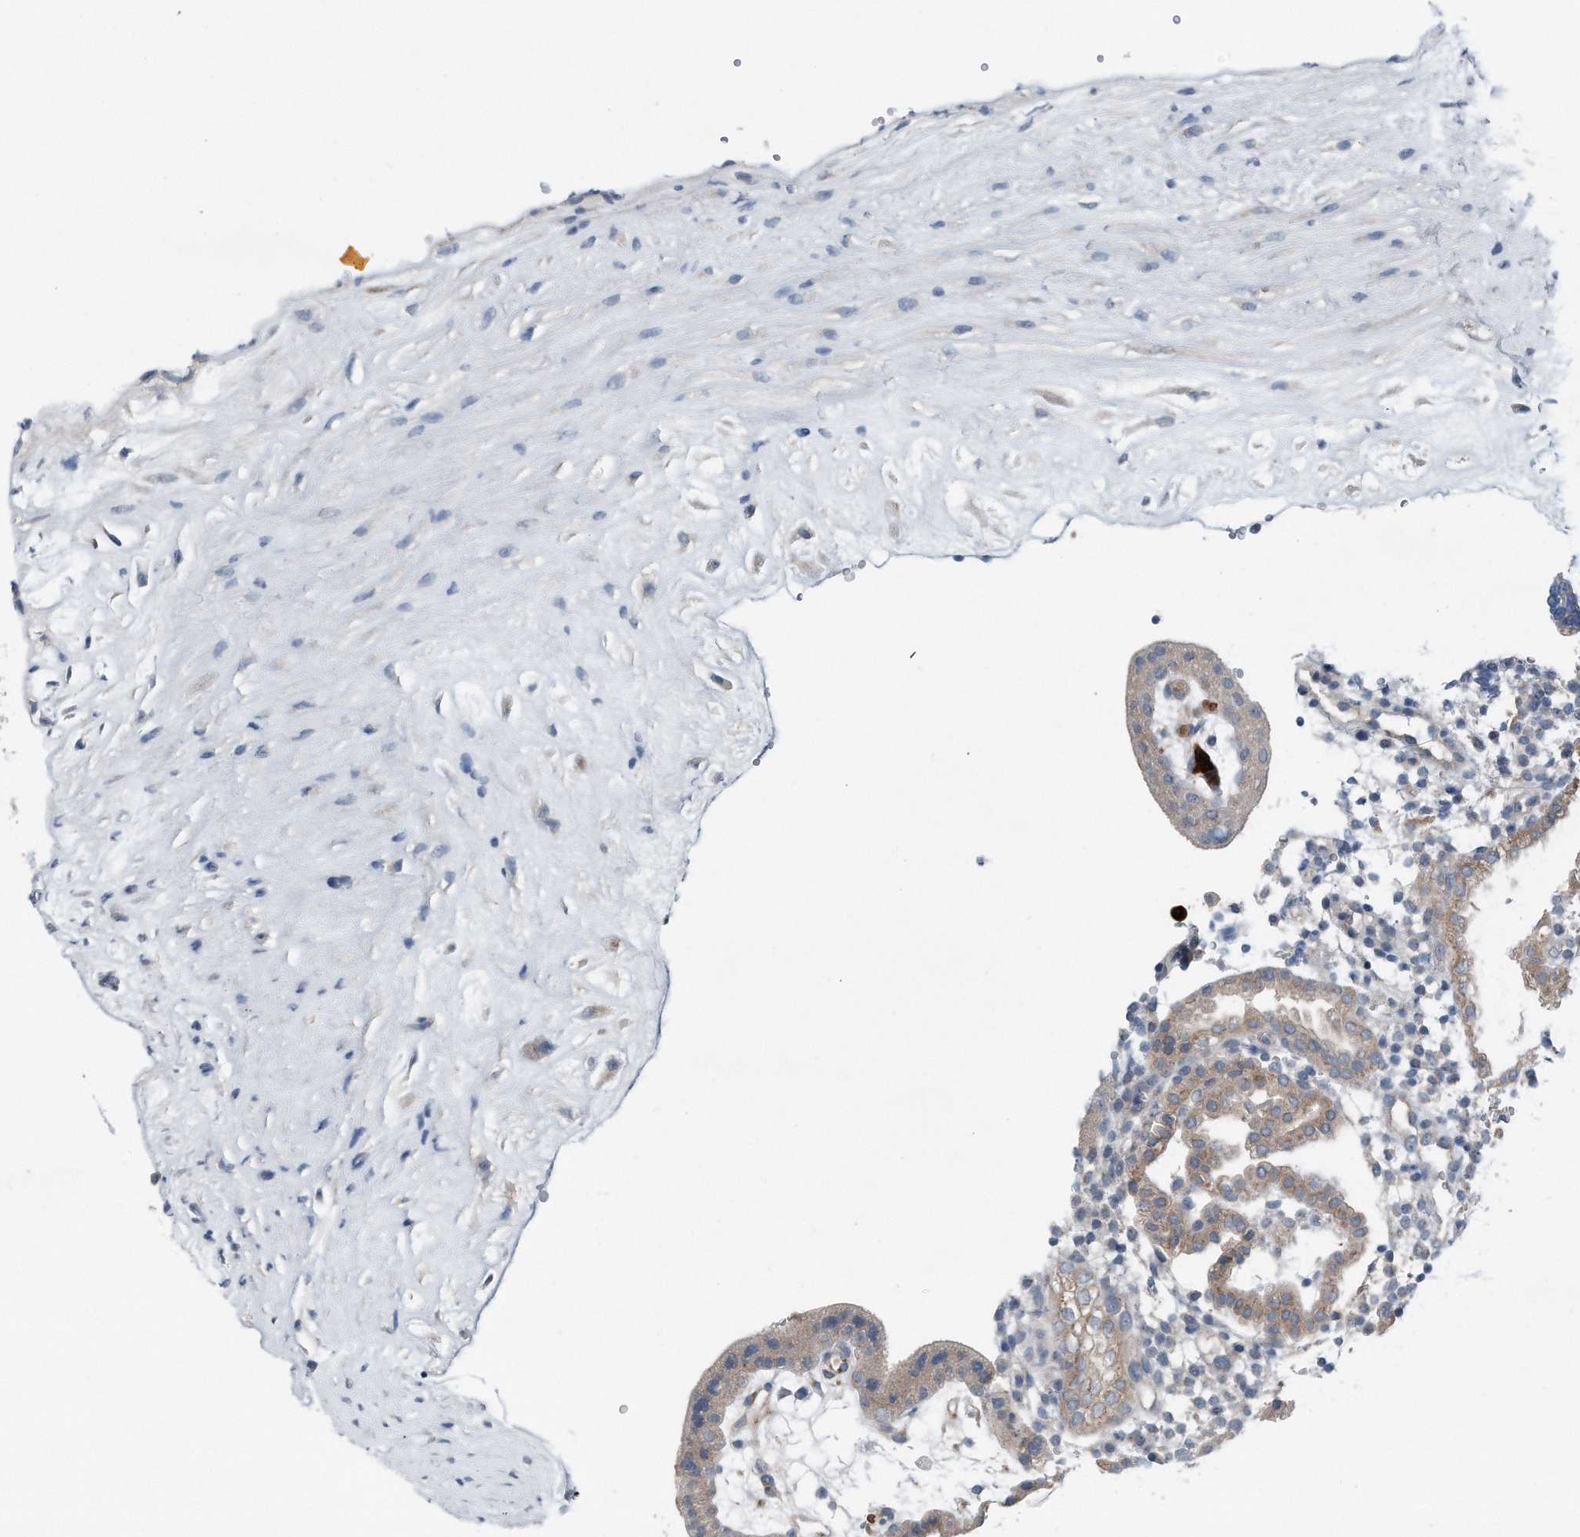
{"staining": {"intensity": "weak", "quantity": "<25%", "location": "cytoplasmic/membranous"}, "tissue": "placenta", "cell_type": "Trophoblastic cells", "image_type": "normal", "snomed": [{"axis": "morphology", "description": "Normal tissue, NOS"}, {"axis": "topography", "description": "Placenta"}], "caption": "Normal placenta was stained to show a protein in brown. There is no significant positivity in trophoblastic cells. The staining was performed using DAB (3,3'-diaminobenzidine) to visualize the protein expression in brown, while the nuclei were stained in blue with hematoxylin (Magnification: 20x).", "gene": "YRDC", "patient": {"sex": "female", "age": 18}}